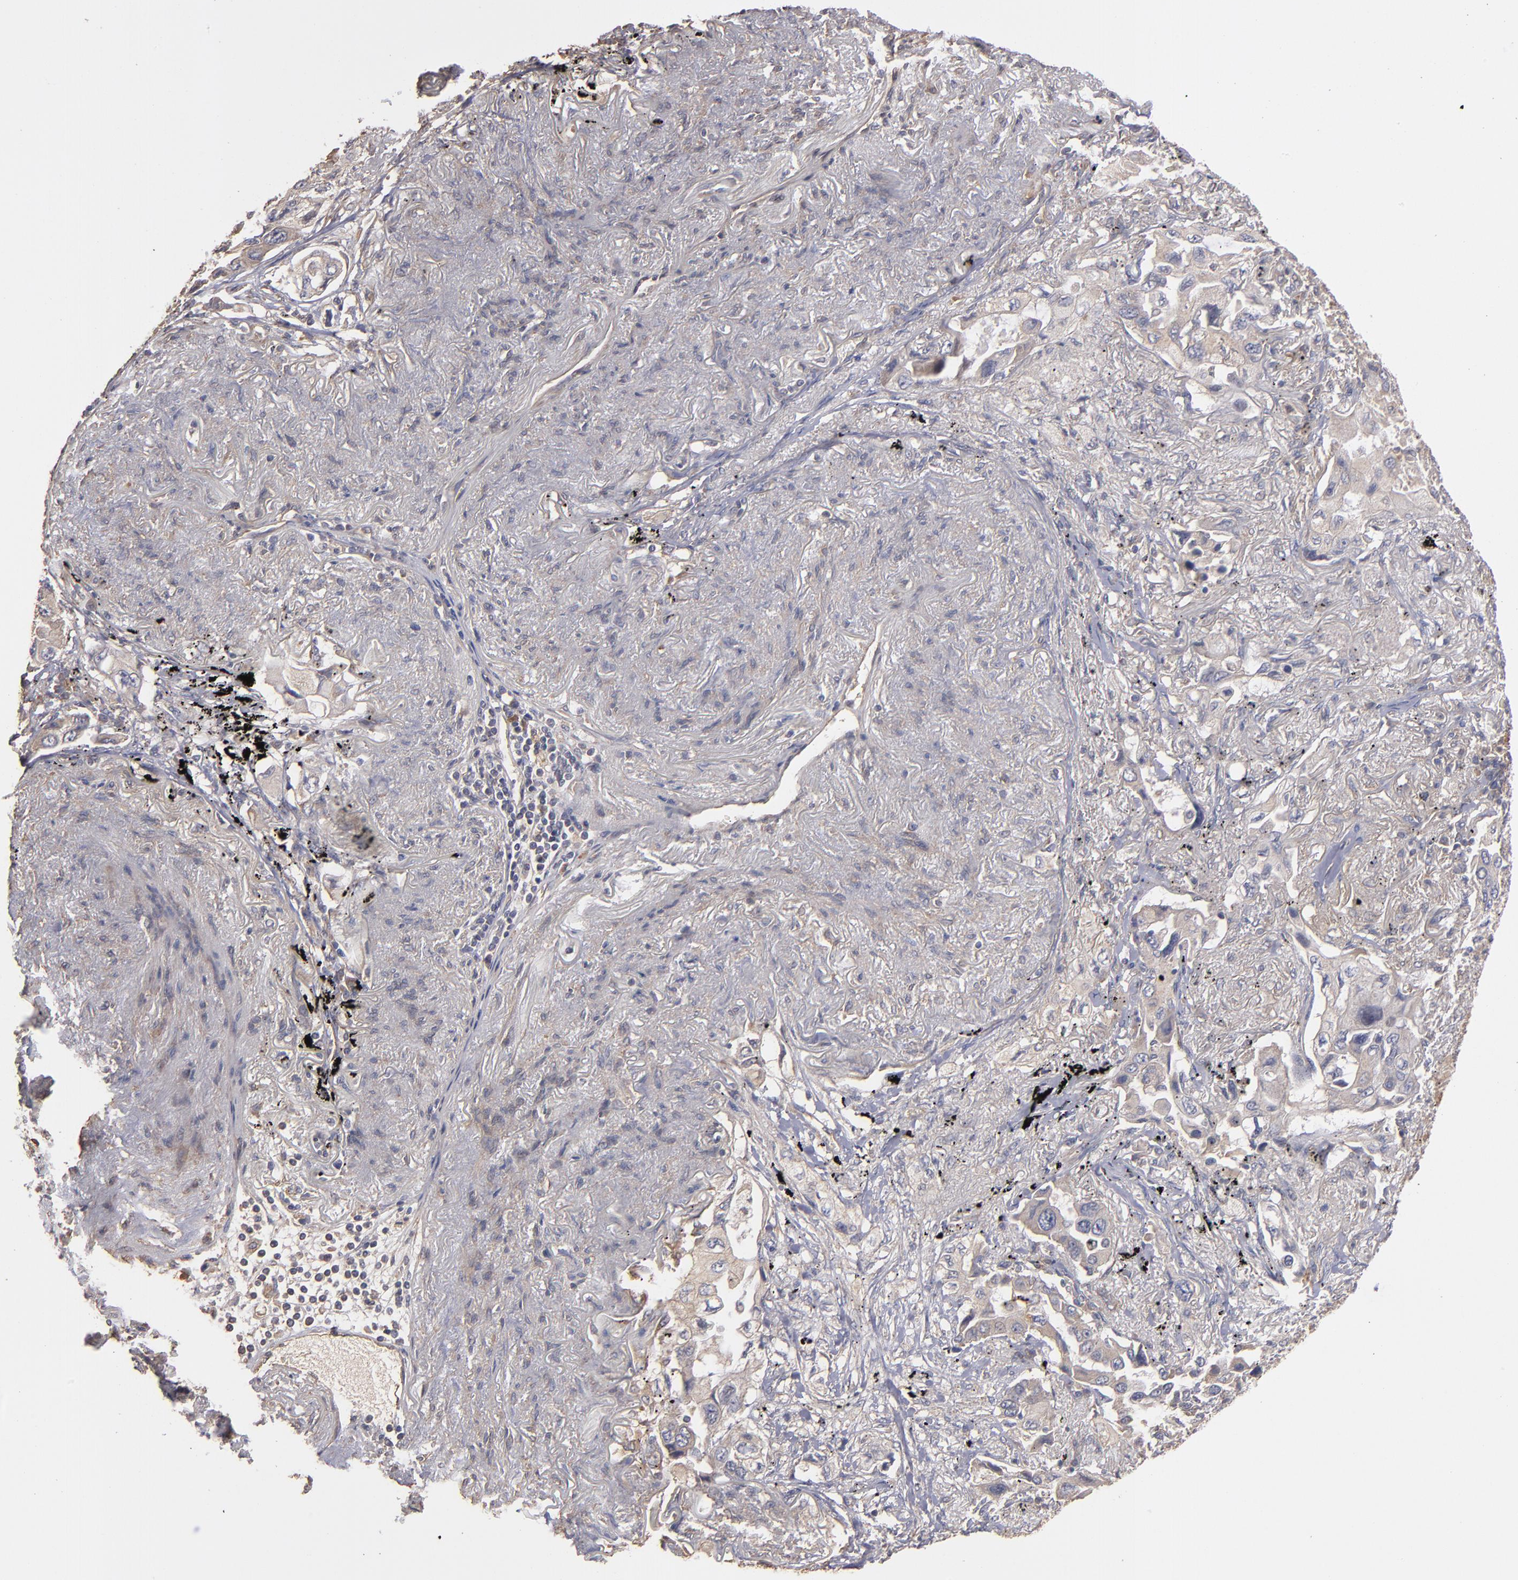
{"staining": {"intensity": "weak", "quantity": ">75%", "location": "cytoplasmic/membranous"}, "tissue": "lung cancer", "cell_type": "Tumor cells", "image_type": "cancer", "snomed": [{"axis": "morphology", "description": "Adenocarcinoma, NOS"}, {"axis": "topography", "description": "Lung"}], "caption": "Protein analysis of lung adenocarcinoma tissue demonstrates weak cytoplasmic/membranous positivity in approximately >75% of tumor cells. (Stains: DAB in brown, nuclei in blue, Microscopy: brightfield microscopy at high magnification).", "gene": "DMD", "patient": {"sex": "female", "age": 65}}